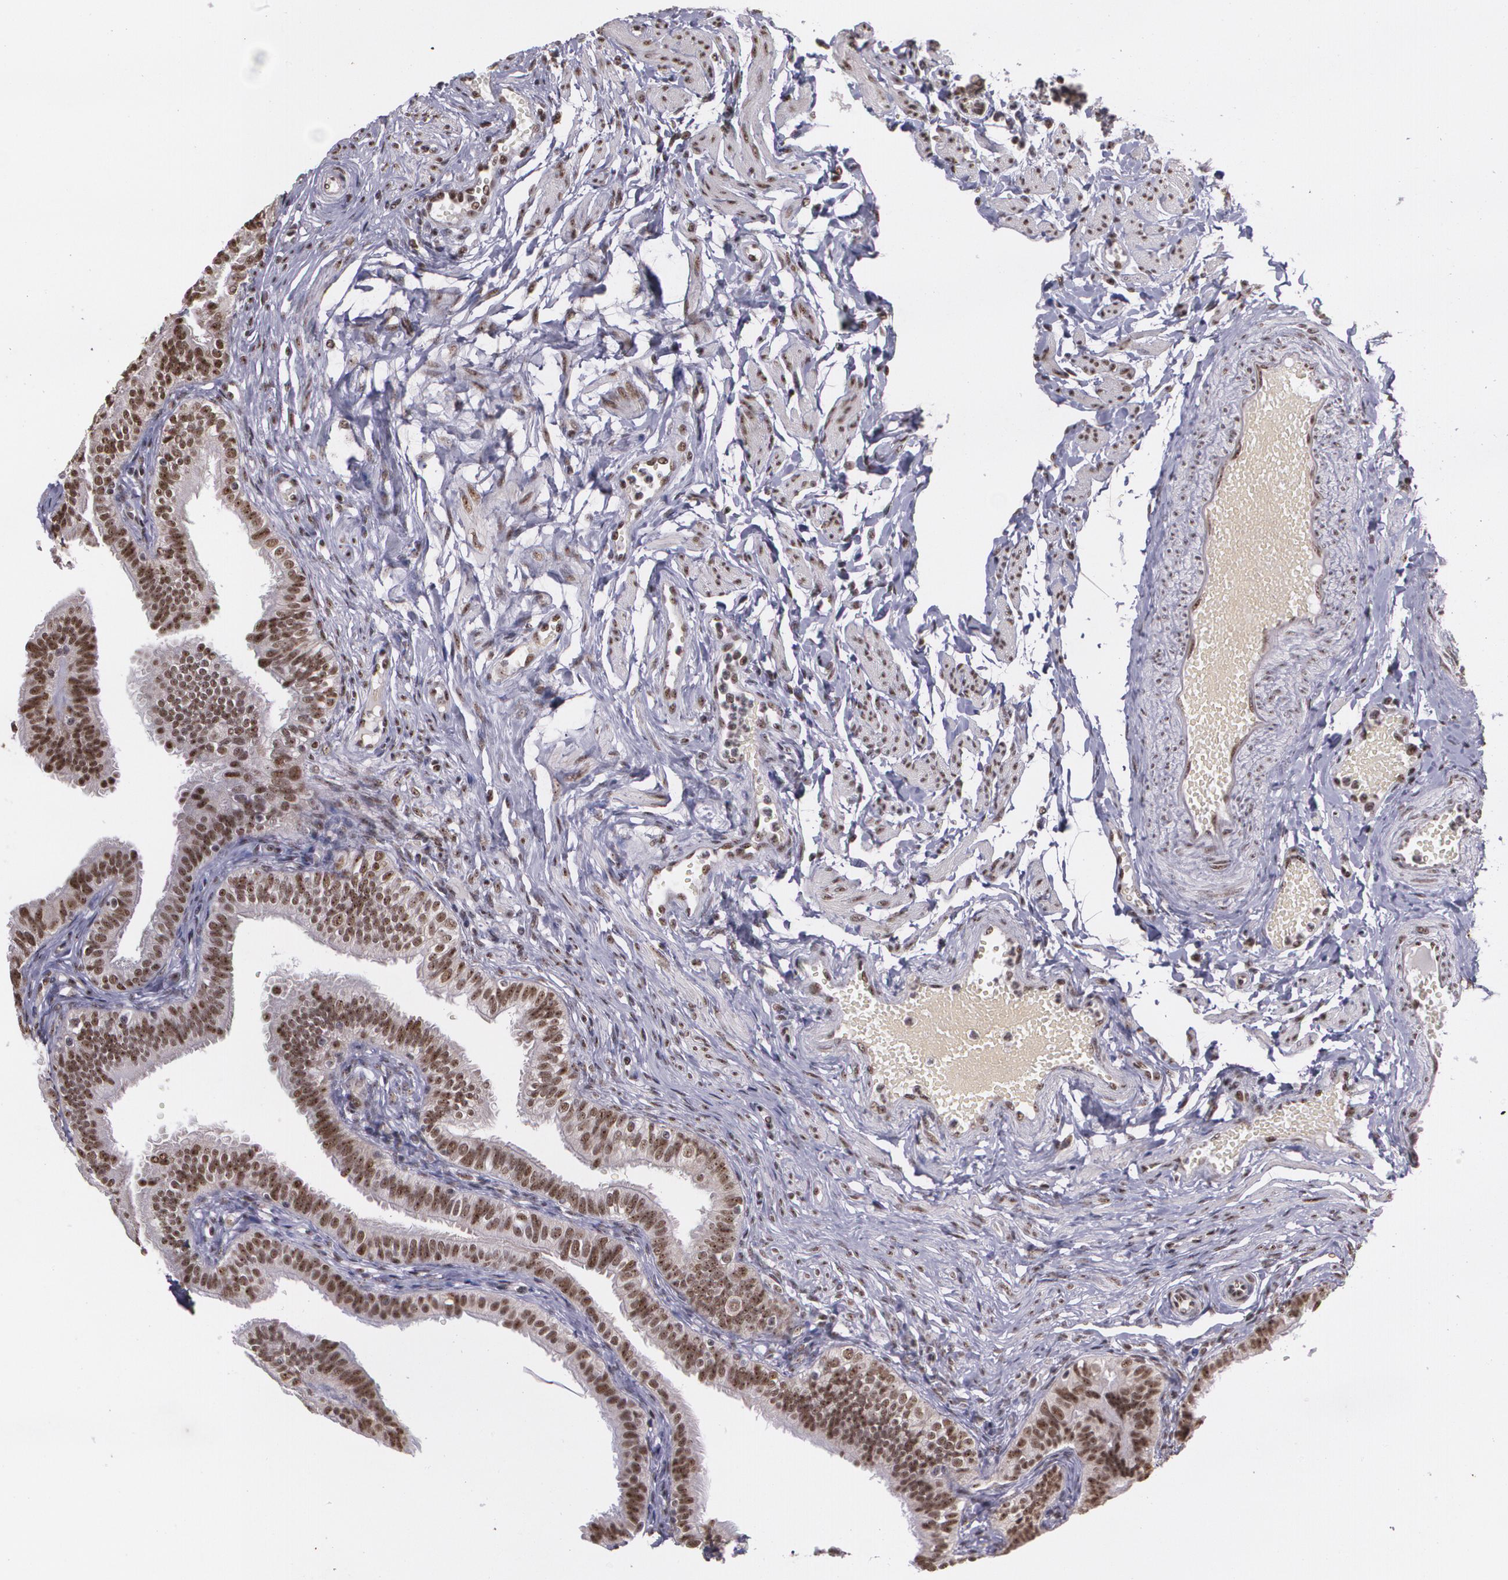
{"staining": {"intensity": "strong", "quantity": ">75%", "location": "nuclear"}, "tissue": "fallopian tube", "cell_type": "Glandular cells", "image_type": "normal", "snomed": [{"axis": "morphology", "description": "Normal tissue, NOS"}, {"axis": "morphology", "description": "Dermoid, NOS"}, {"axis": "topography", "description": "Fallopian tube"}], "caption": "IHC histopathology image of normal fallopian tube: human fallopian tube stained using immunohistochemistry (IHC) shows high levels of strong protein expression localized specifically in the nuclear of glandular cells, appearing as a nuclear brown color.", "gene": "C6orf15", "patient": {"sex": "female", "age": 33}}